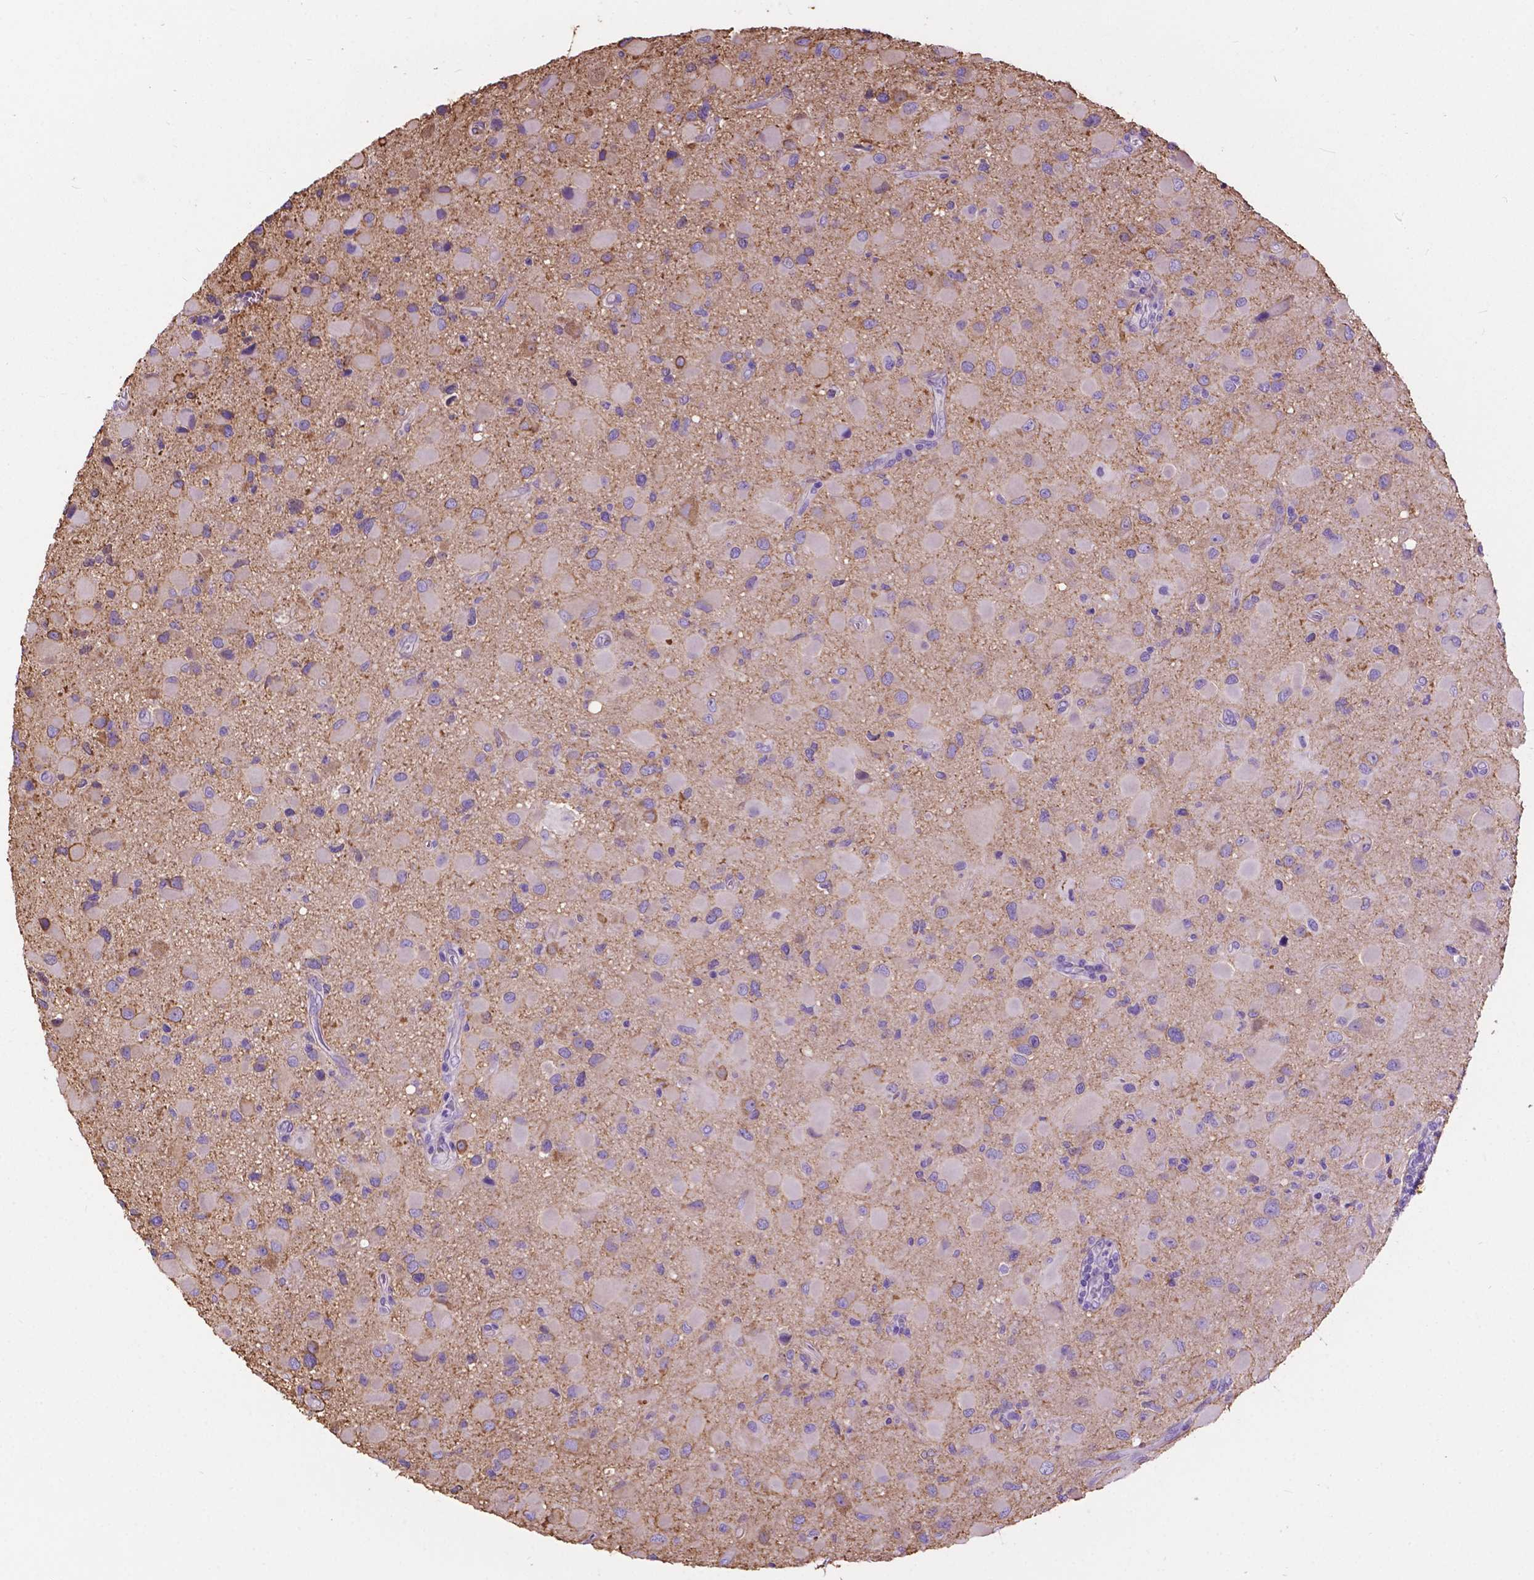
{"staining": {"intensity": "negative", "quantity": "none", "location": "none"}, "tissue": "glioma", "cell_type": "Tumor cells", "image_type": "cancer", "snomed": [{"axis": "morphology", "description": "Glioma, malignant, Low grade"}, {"axis": "topography", "description": "Brain"}], "caption": "Glioma was stained to show a protein in brown. There is no significant staining in tumor cells. (Brightfield microscopy of DAB immunohistochemistry at high magnification).", "gene": "PCDHA12", "patient": {"sex": "female", "age": 32}}